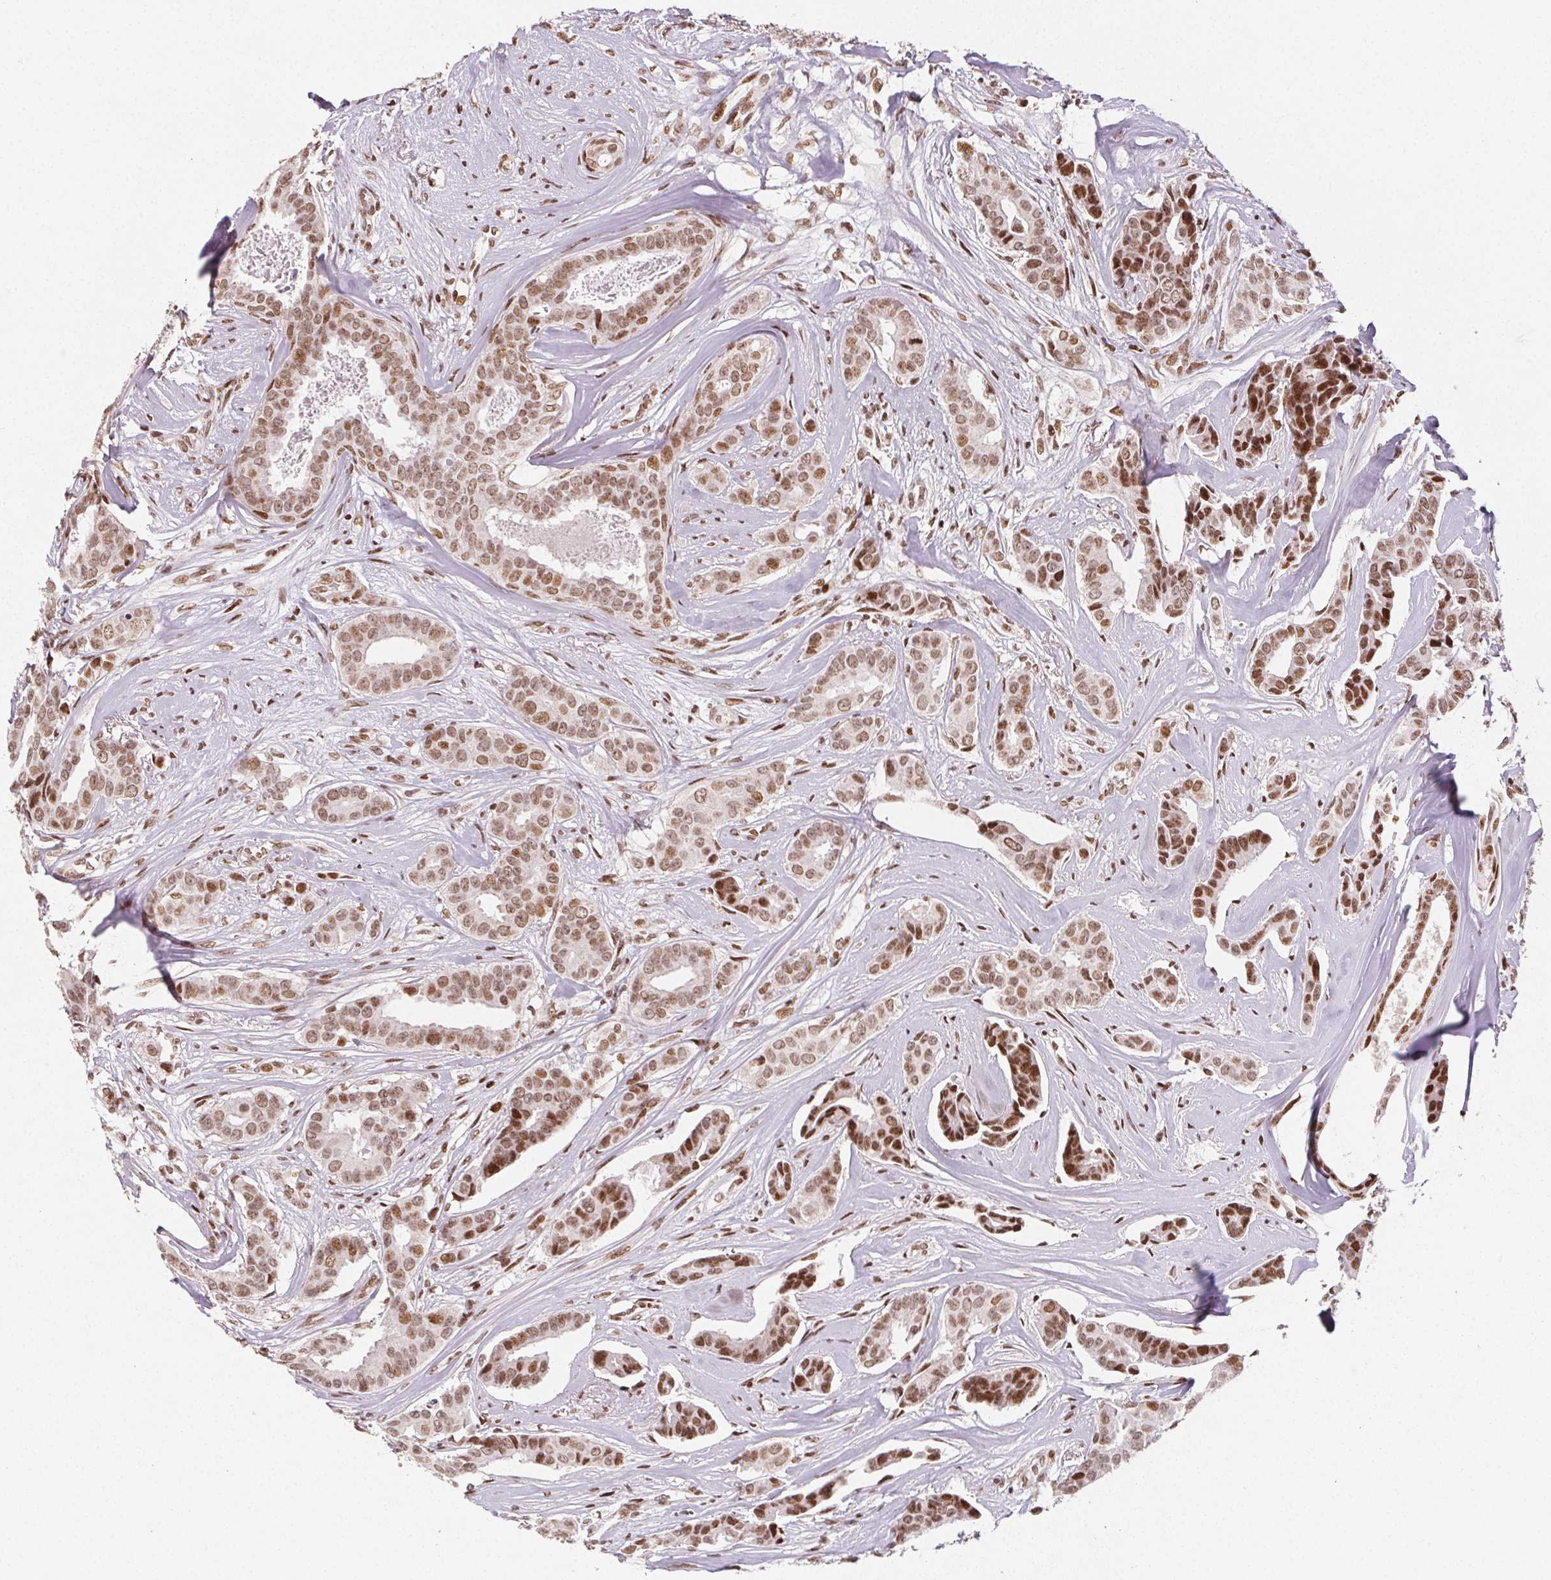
{"staining": {"intensity": "moderate", "quantity": ">75%", "location": "nuclear"}, "tissue": "breast cancer", "cell_type": "Tumor cells", "image_type": "cancer", "snomed": [{"axis": "morphology", "description": "Duct carcinoma"}, {"axis": "topography", "description": "Breast"}], "caption": "Breast cancer (intraductal carcinoma) stained with a brown dye exhibits moderate nuclear positive expression in approximately >75% of tumor cells.", "gene": "KMT2A", "patient": {"sex": "female", "age": 45}}